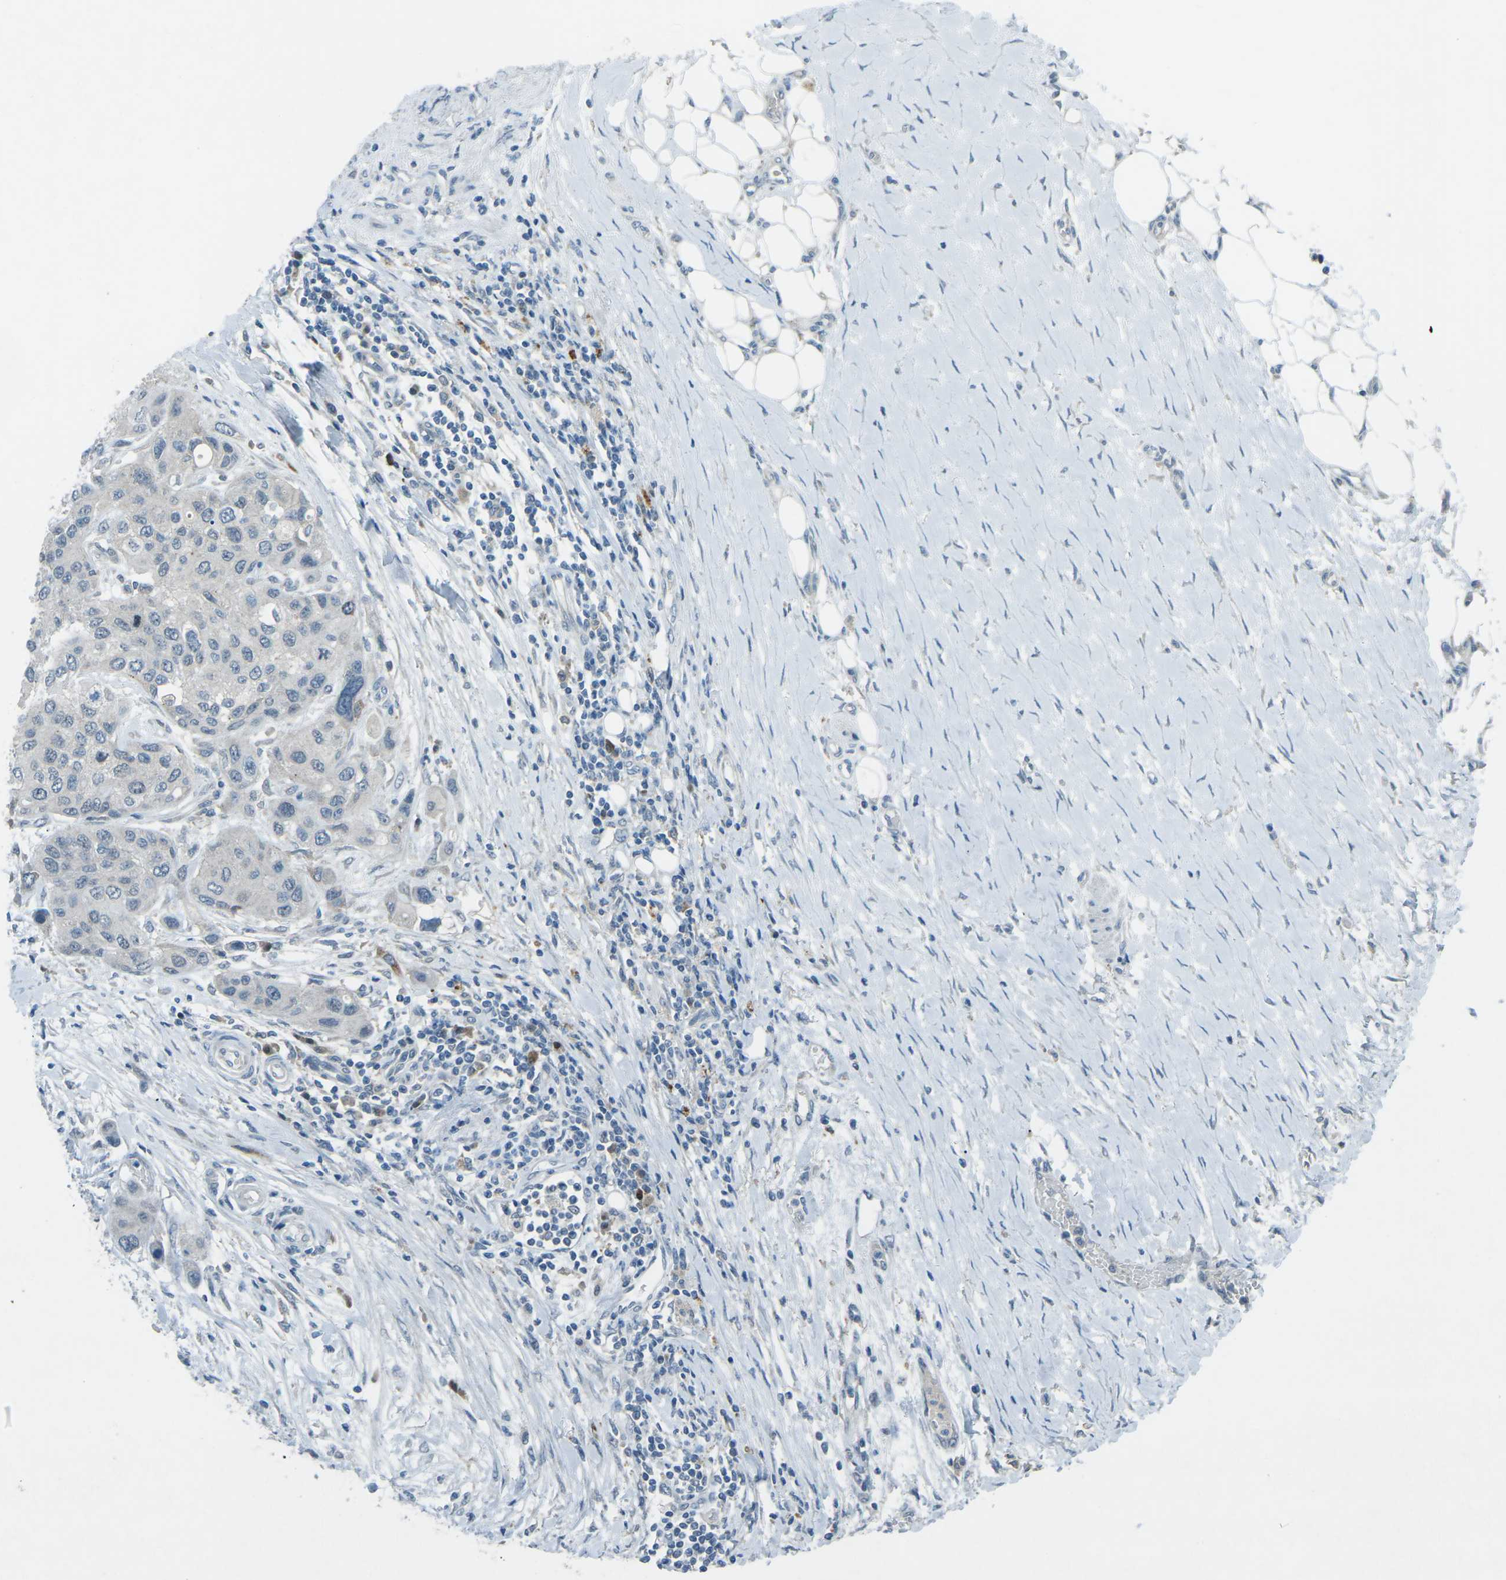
{"staining": {"intensity": "negative", "quantity": "none", "location": "none"}, "tissue": "urothelial cancer", "cell_type": "Tumor cells", "image_type": "cancer", "snomed": [{"axis": "morphology", "description": "Urothelial carcinoma, High grade"}, {"axis": "topography", "description": "Urinary bladder"}], "caption": "Immunohistochemical staining of human urothelial carcinoma (high-grade) demonstrates no significant staining in tumor cells. (DAB (3,3'-diaminobenzidine) immunohistochemistry (IHC) with hematoxylin counter stain).", "gene": "PRKCA", "patient": {"sex": "female", "age": 56}}